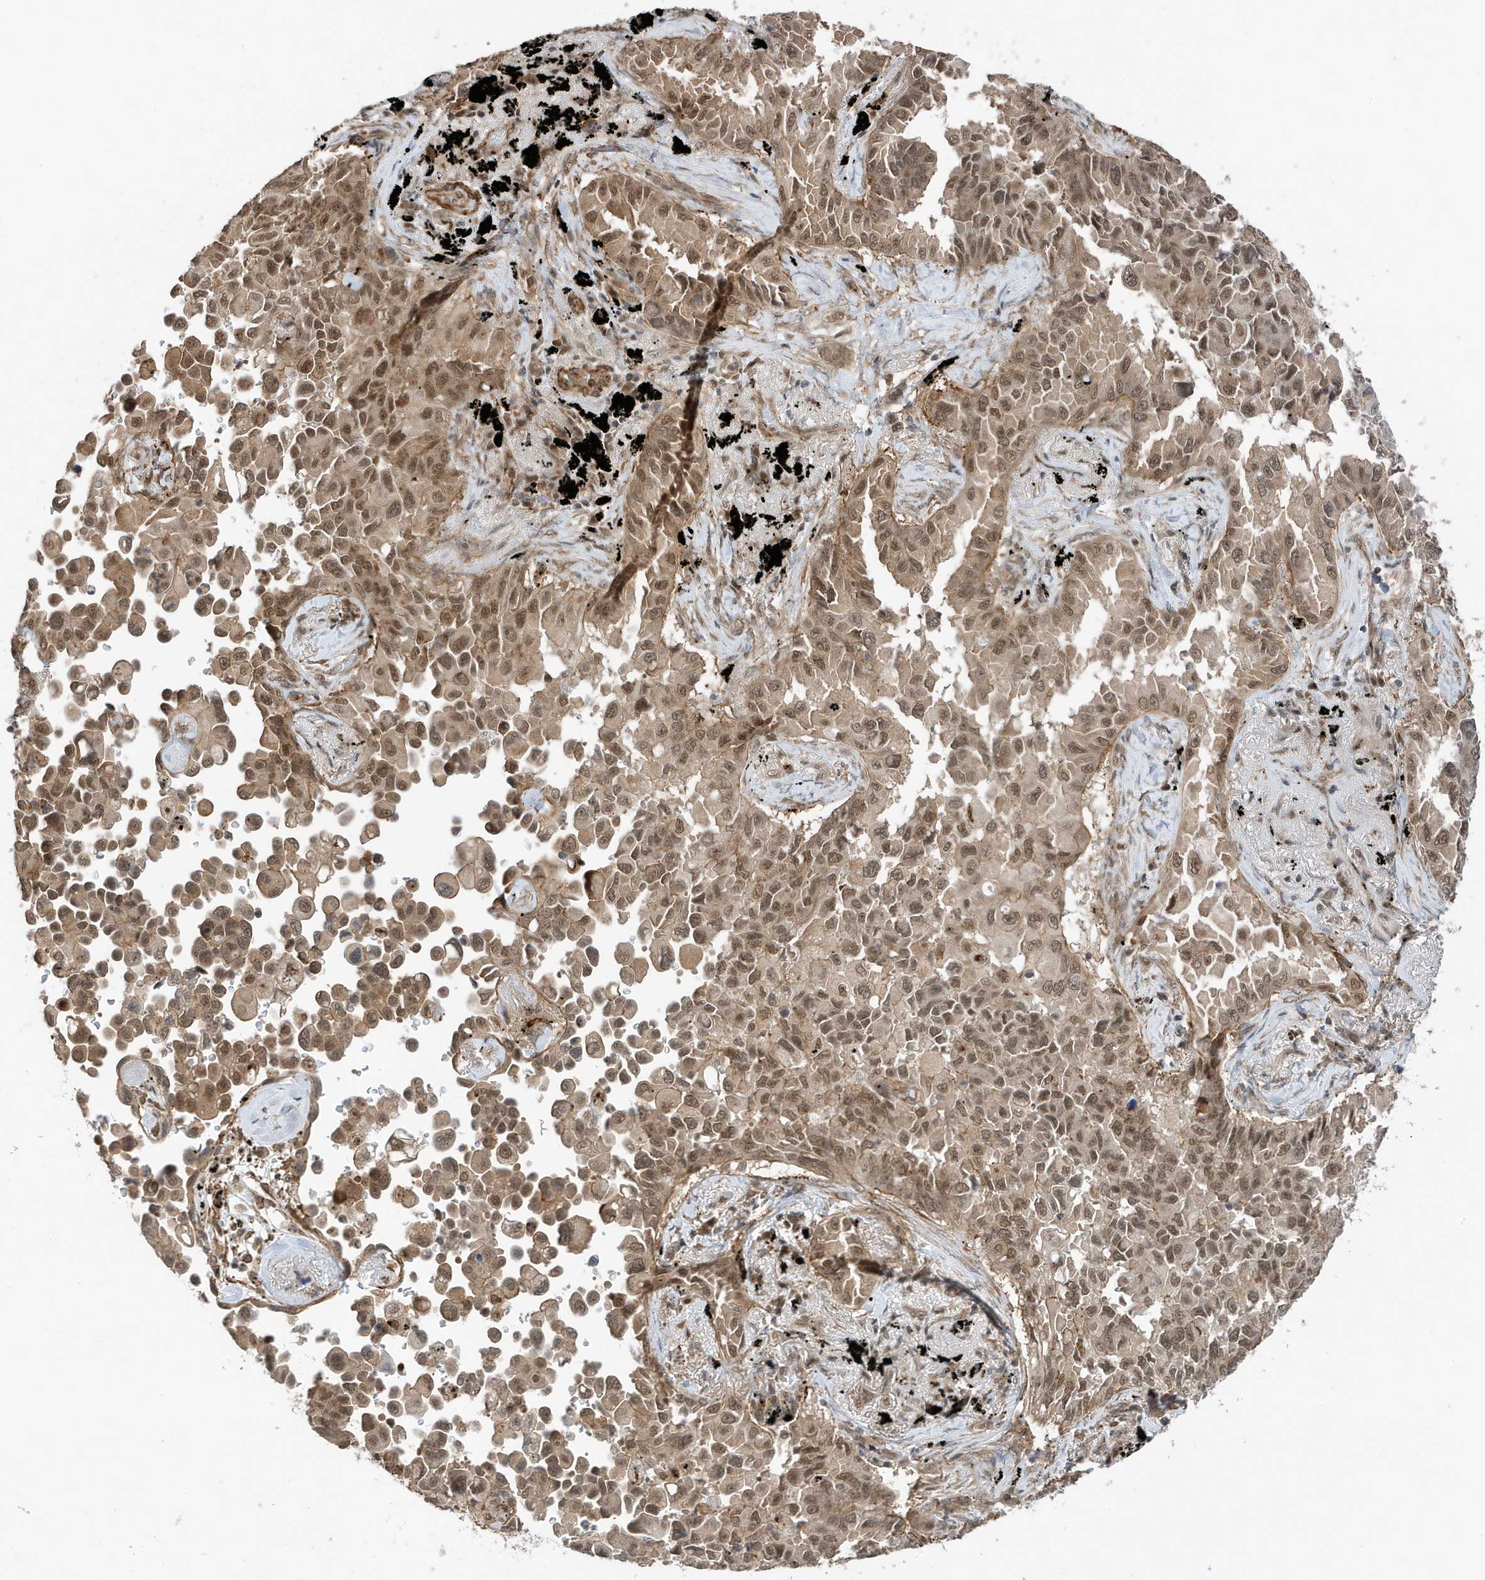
{"staining": {"intensity": "moderate", "quantity": ">75%", "location": "cytoplasmic/membranous,nuclear"}, "tissue": "lung cancer", "cell_type": "Tumor cells", "image_type": "cancer", "snomed": [{"axis": "morphology", "description": "Adenocarcinoma, NOS"}, {"axis": "topography", "description": "Lung"}], "caption": "The histopathology image shows staining of lung adenocarcinoma, revealing moderate cytoplasmic/membranous and nuclear protein expression (brown color) within tumor cells.", "gene": "MAST3", "patient": {"sex": "female", "age": 67}}